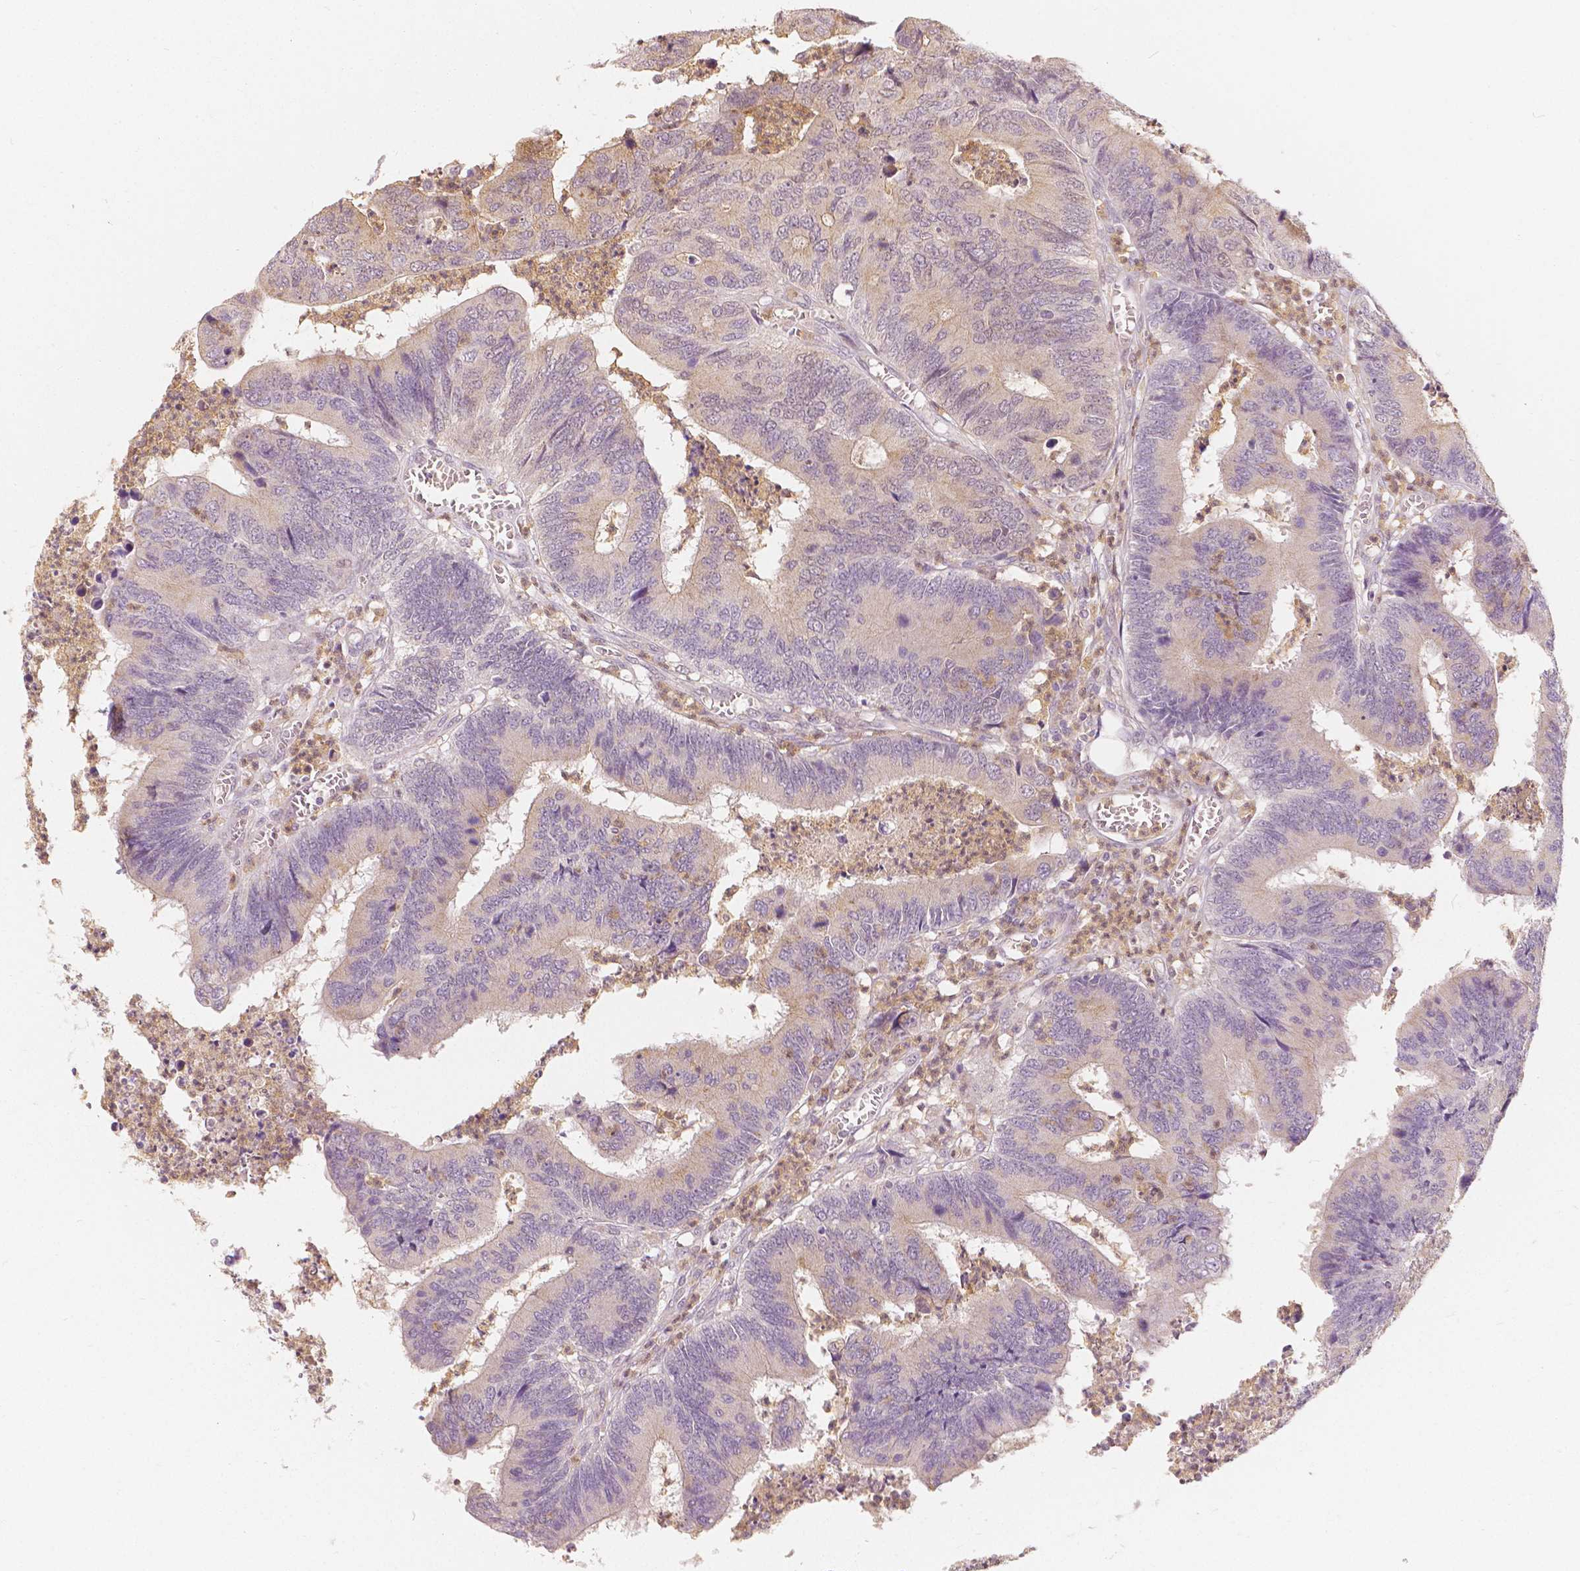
{"staining": {"intensity": "negative", "quantity": "none", "location": "none"}, "tissue": "colorectal cancer", "cell_type": "Tumor cells", "image_type": "cancer", "snomed": [{"axis": "morphology", "description": "Adenocarcinoma, NOS"}, {"axis": "topography", "description": "Colon"}], "caption": "Adenocarcinoma (colorectal) was stained to show a protein in brown. There is no significant positivity in tumor cells.", "gene": "NAPRT", "patient": {"sex": "female", "age": 67}}